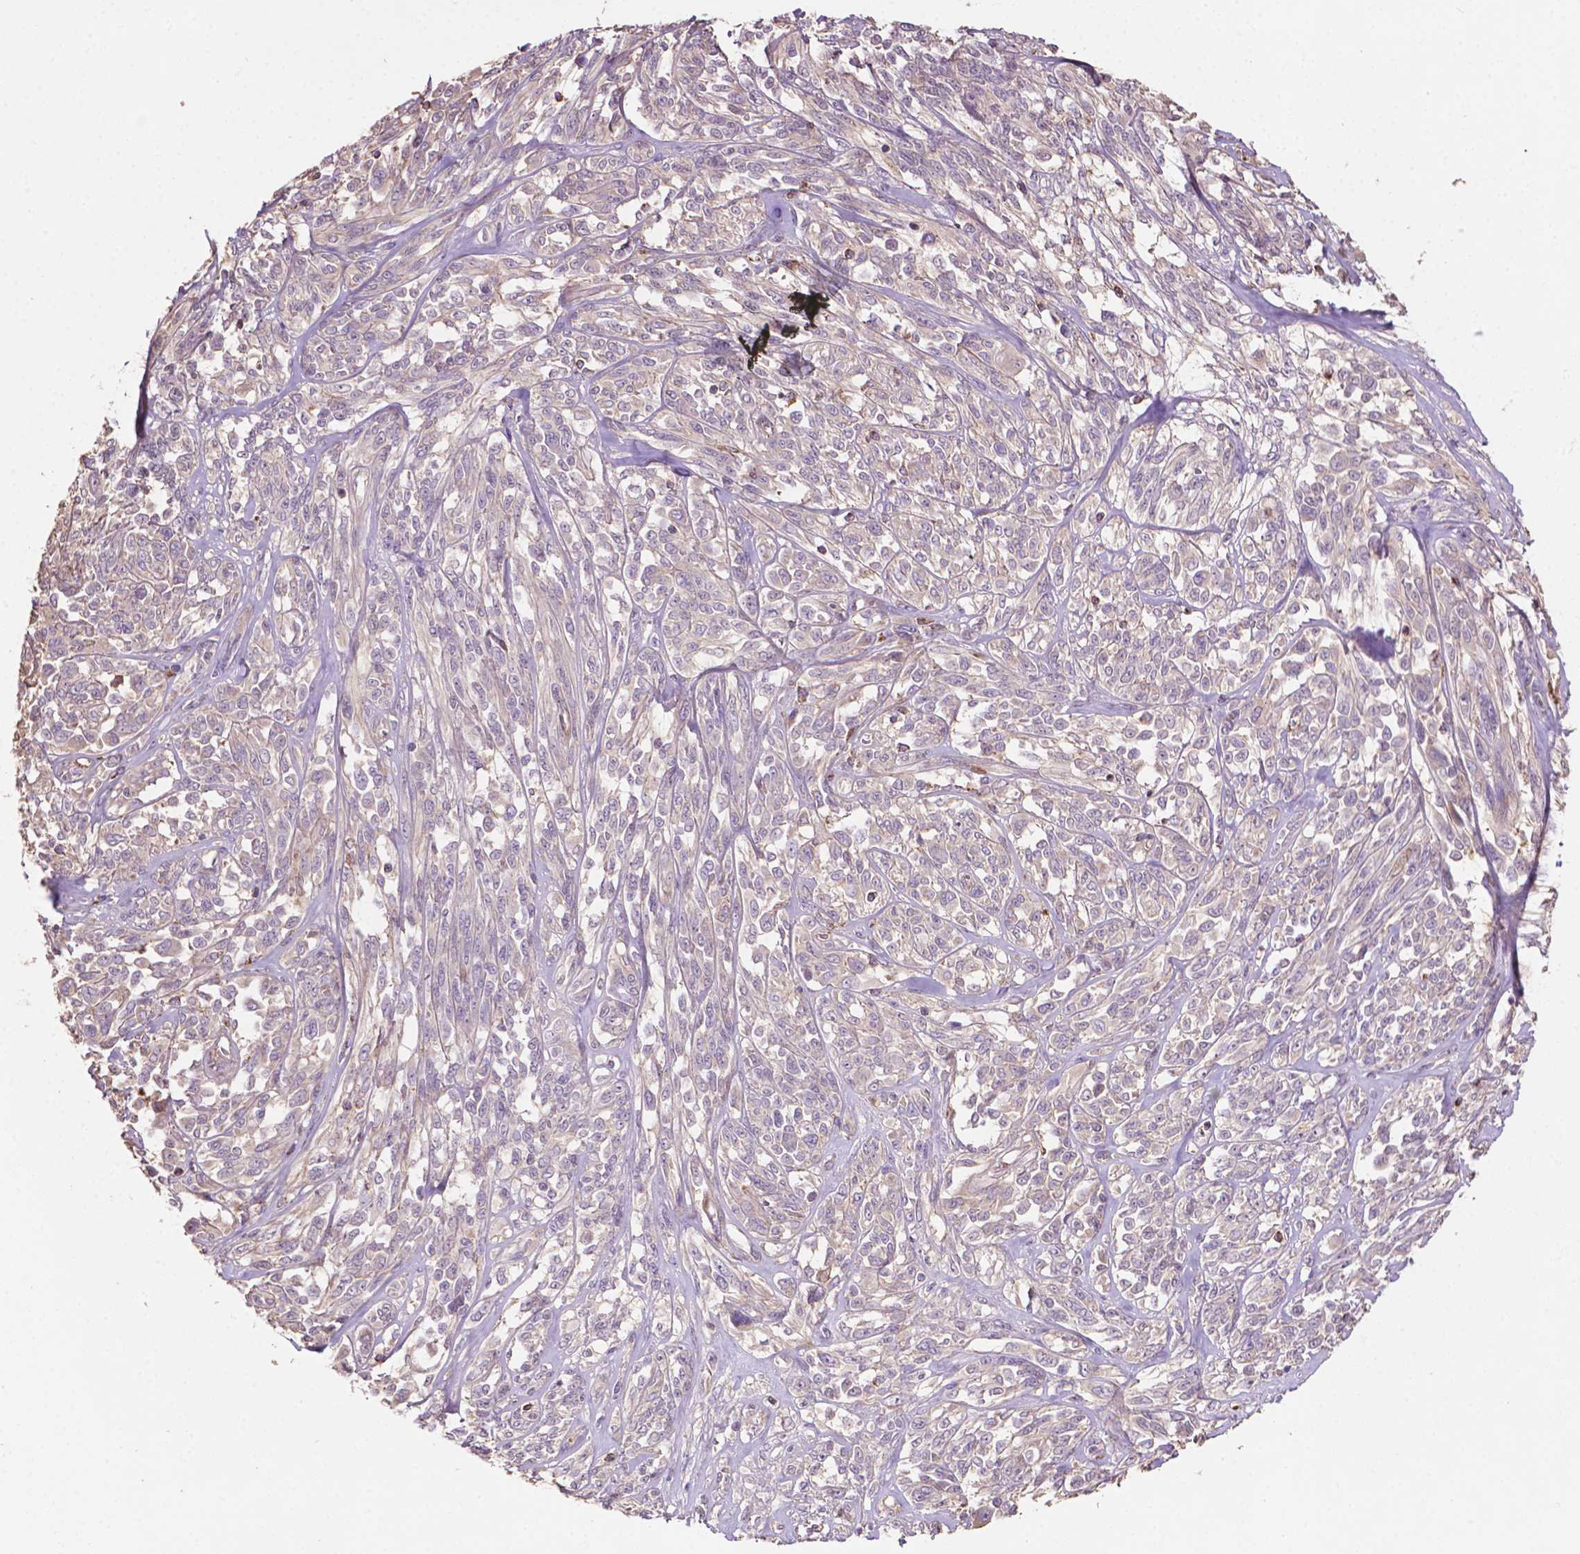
{"staining": {"intensity": "negative", "quantity": "none", "location": "none"}, "tissue": "melanoma", "cell_type": "Tumor cells", "image_type": "cancer", "snomed": [{"axis": "morphology", "description": "Malignant melanoma, NOS"}, {"axis": "topography", "description": "Skin"}], "caption": "IHC of human melanoma displays no expression in tumor cells.", "gene": "LRR1", "patient": {"sex": "female", "age": 91}}